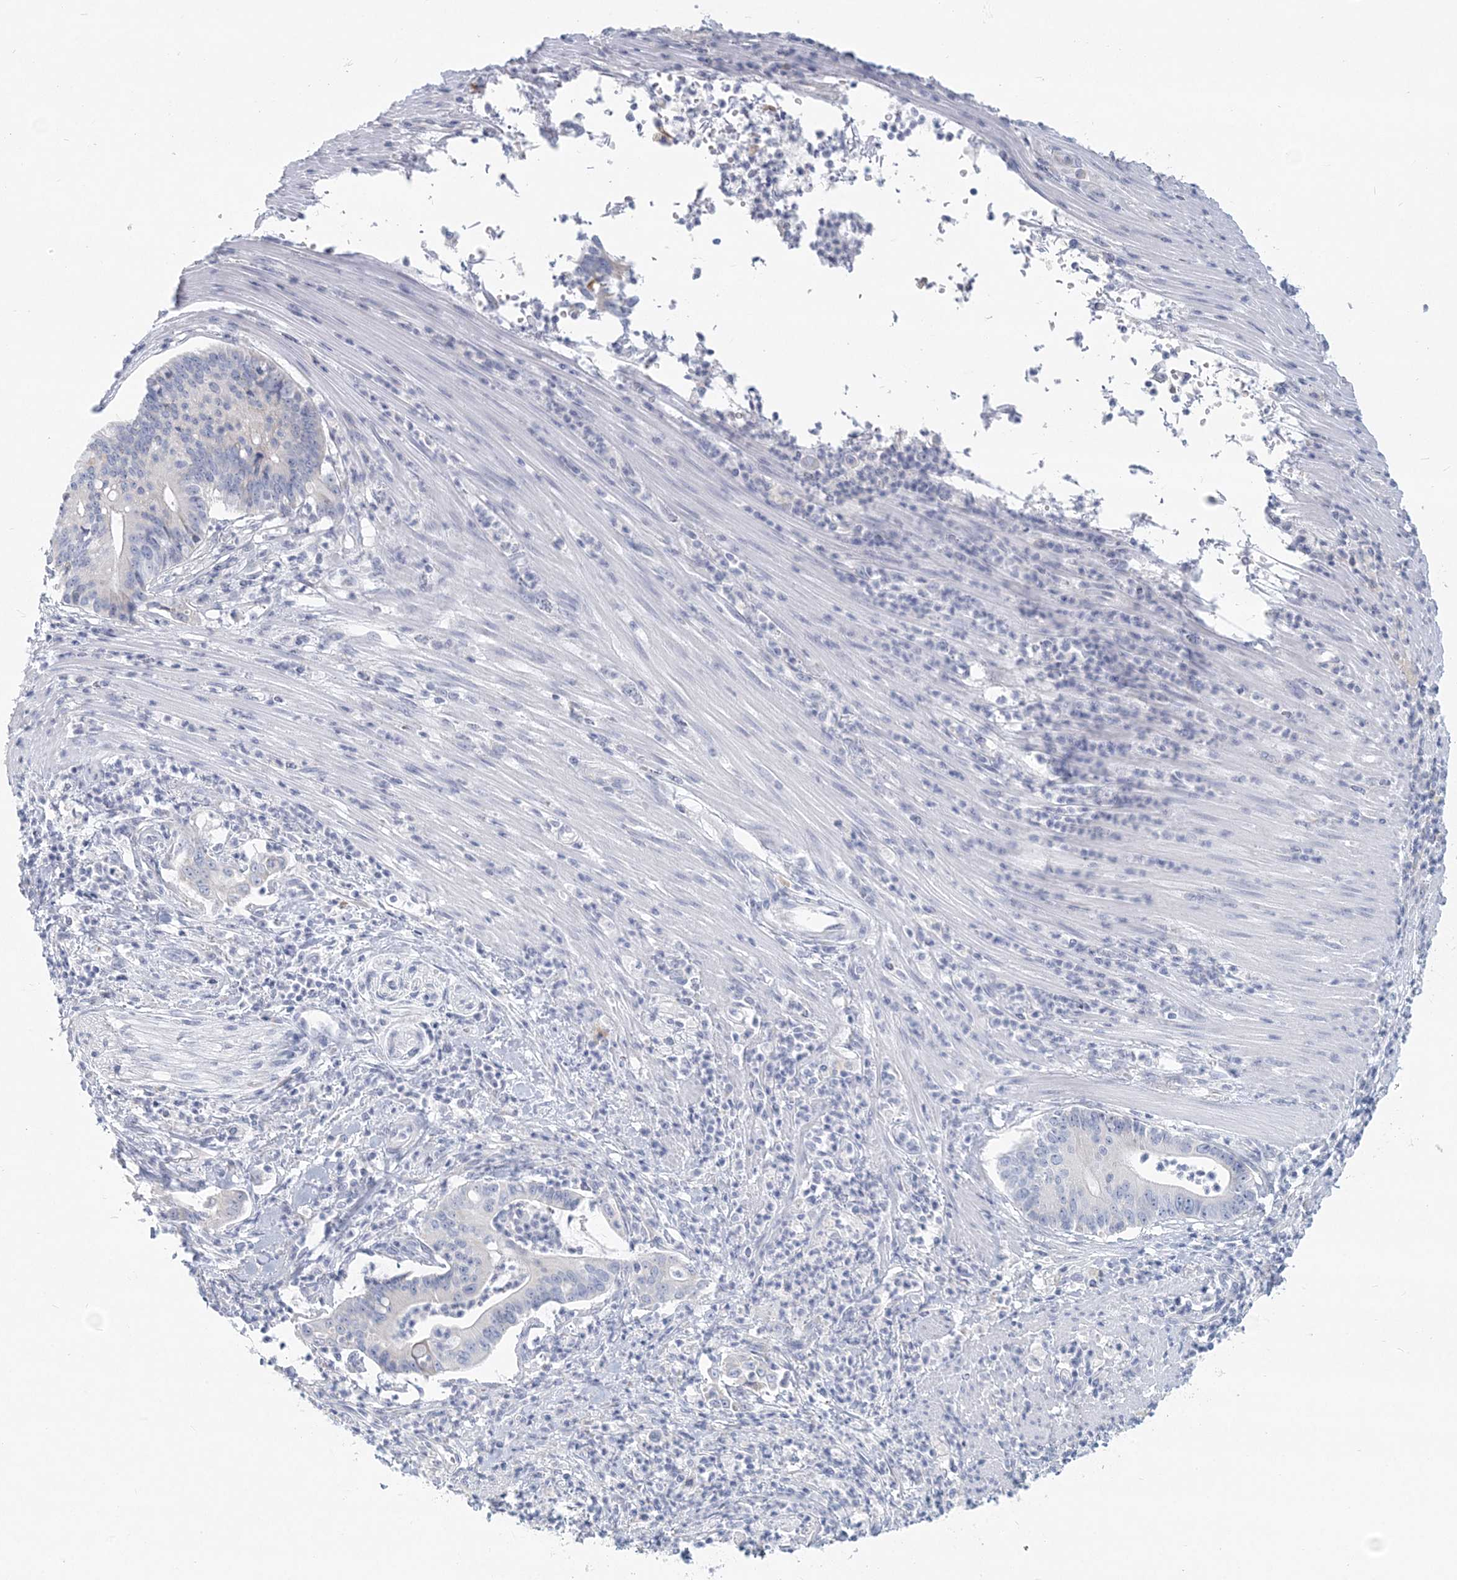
{"staining": {"intensity": "negative", "quantity": "none", "location": "none"}, "tissue": "pancreatic cancer", "cell_type": "Tumor cells", "image_type": "cancer", "snomed": [{"axis": "morphology", "description": "Adenocarcinoma, NOS"}, {"axis": "topography", "description": "Pancreas"}], "caption": "Adenocarcinoma (pancreatic) was stained to show a protein in brown. There is no significant positivity in tumor cells. (Stains: DAB immunohistochemistry with hematoxylin counter stain, Microscopy: brightfield microscopy at high magnification).", "gene": "CSN1S1", "patient": {"sex": "male", "age": 69}}